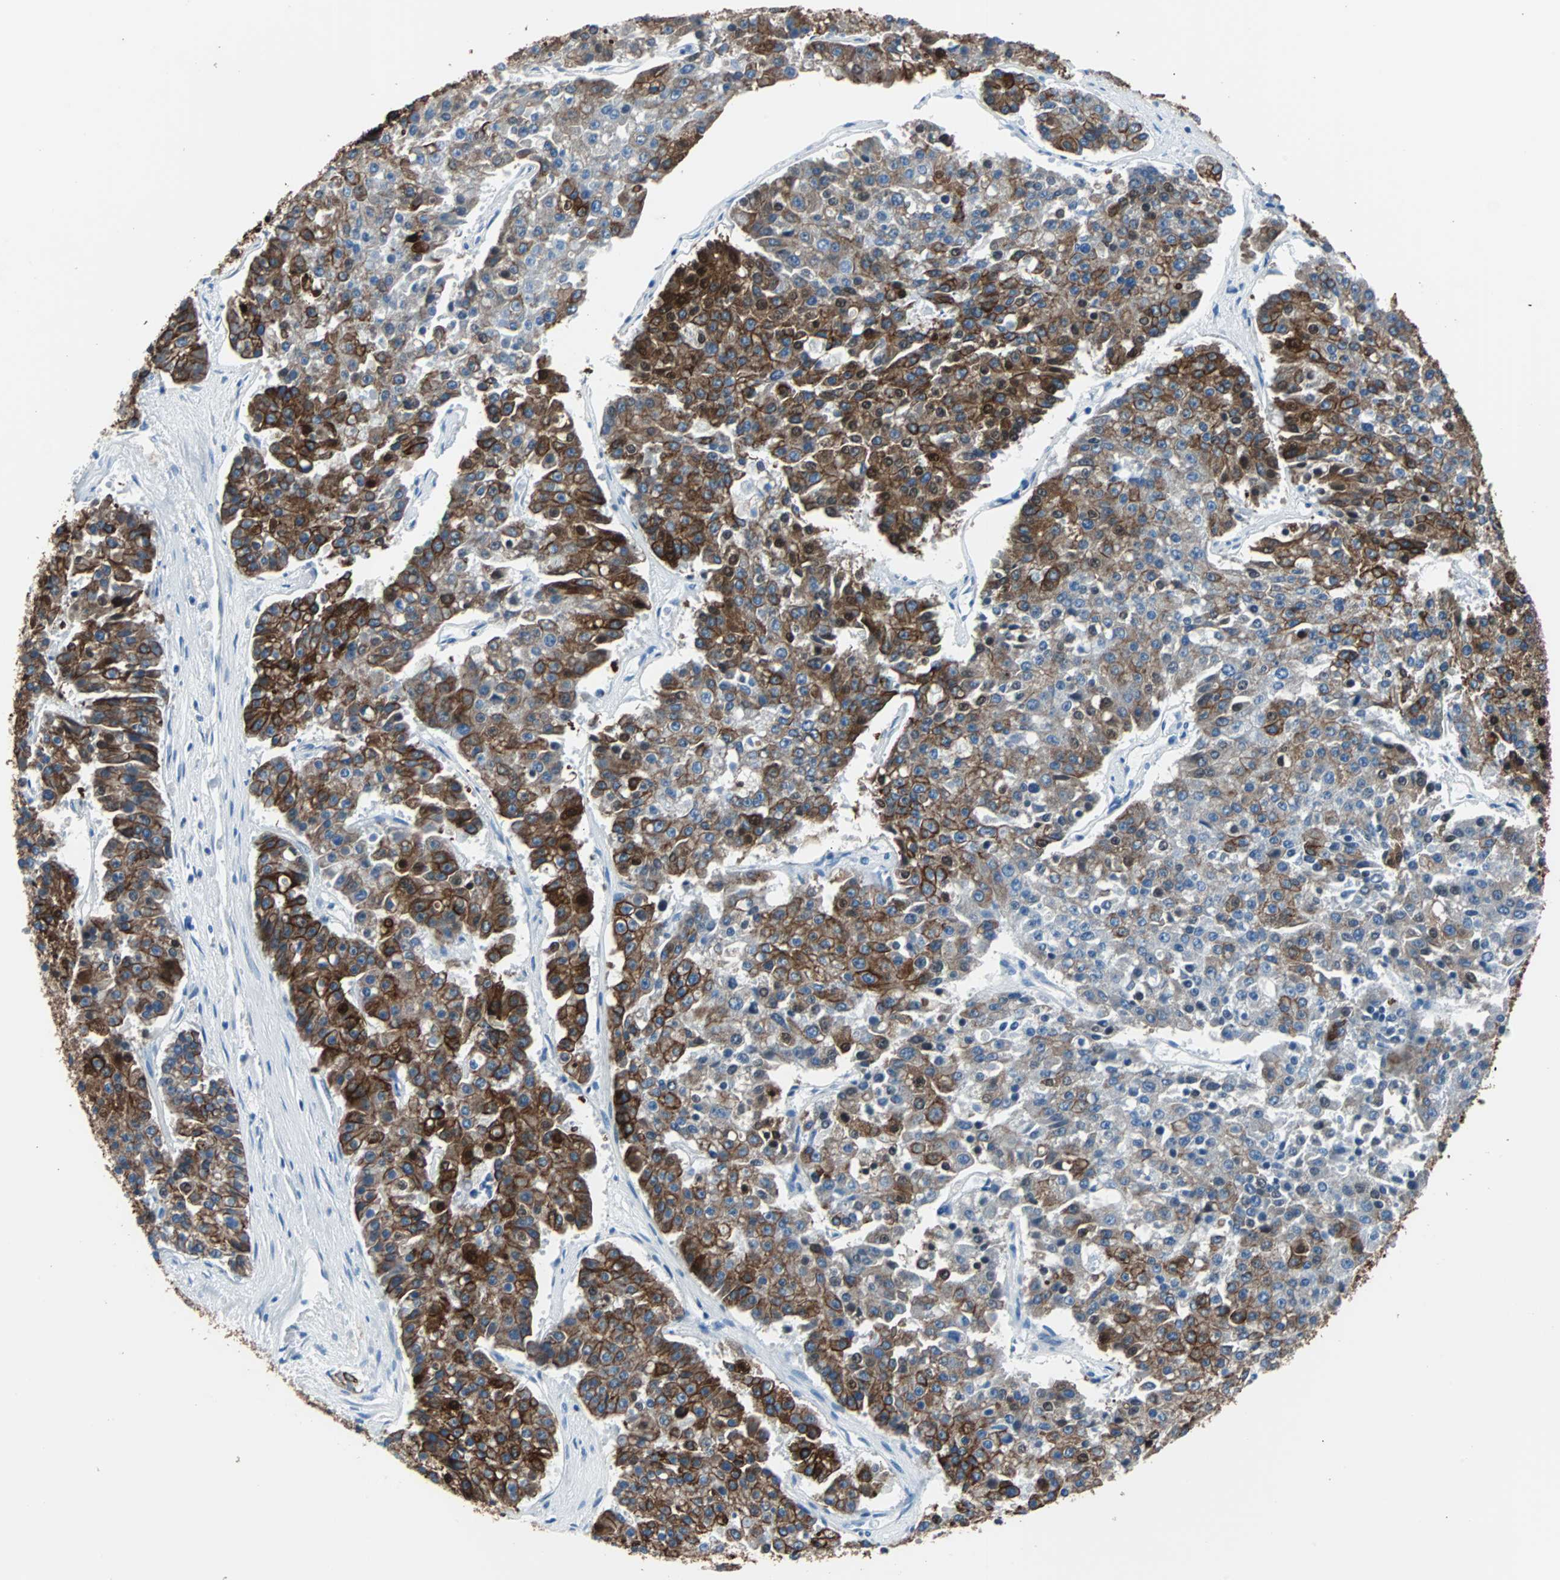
{"staining": {"intensity": "strong", "quantity": ">75%", "location": "cytoplasmic/membranous"}, "tissue": "pancreatic cancer", "cell_type": "Tumor cells", "image_type": "cancer", "snomed": [{"axis": "morphology", "description": "Adenocarcinoma, NOS"}, {"axis": "topography", "description": "Pancreas"}], "caption": "This histopathology image shows pancreatic cancer stained with immunohistochemistry (IHC) to label a protein in brown. The cytoplasmic/membranous of tumor cells show strong positivity for the protein. Nuclei are counter-stained blue.", "gene": "KRT7", "patient": {"sex": "male", "age": 50}}